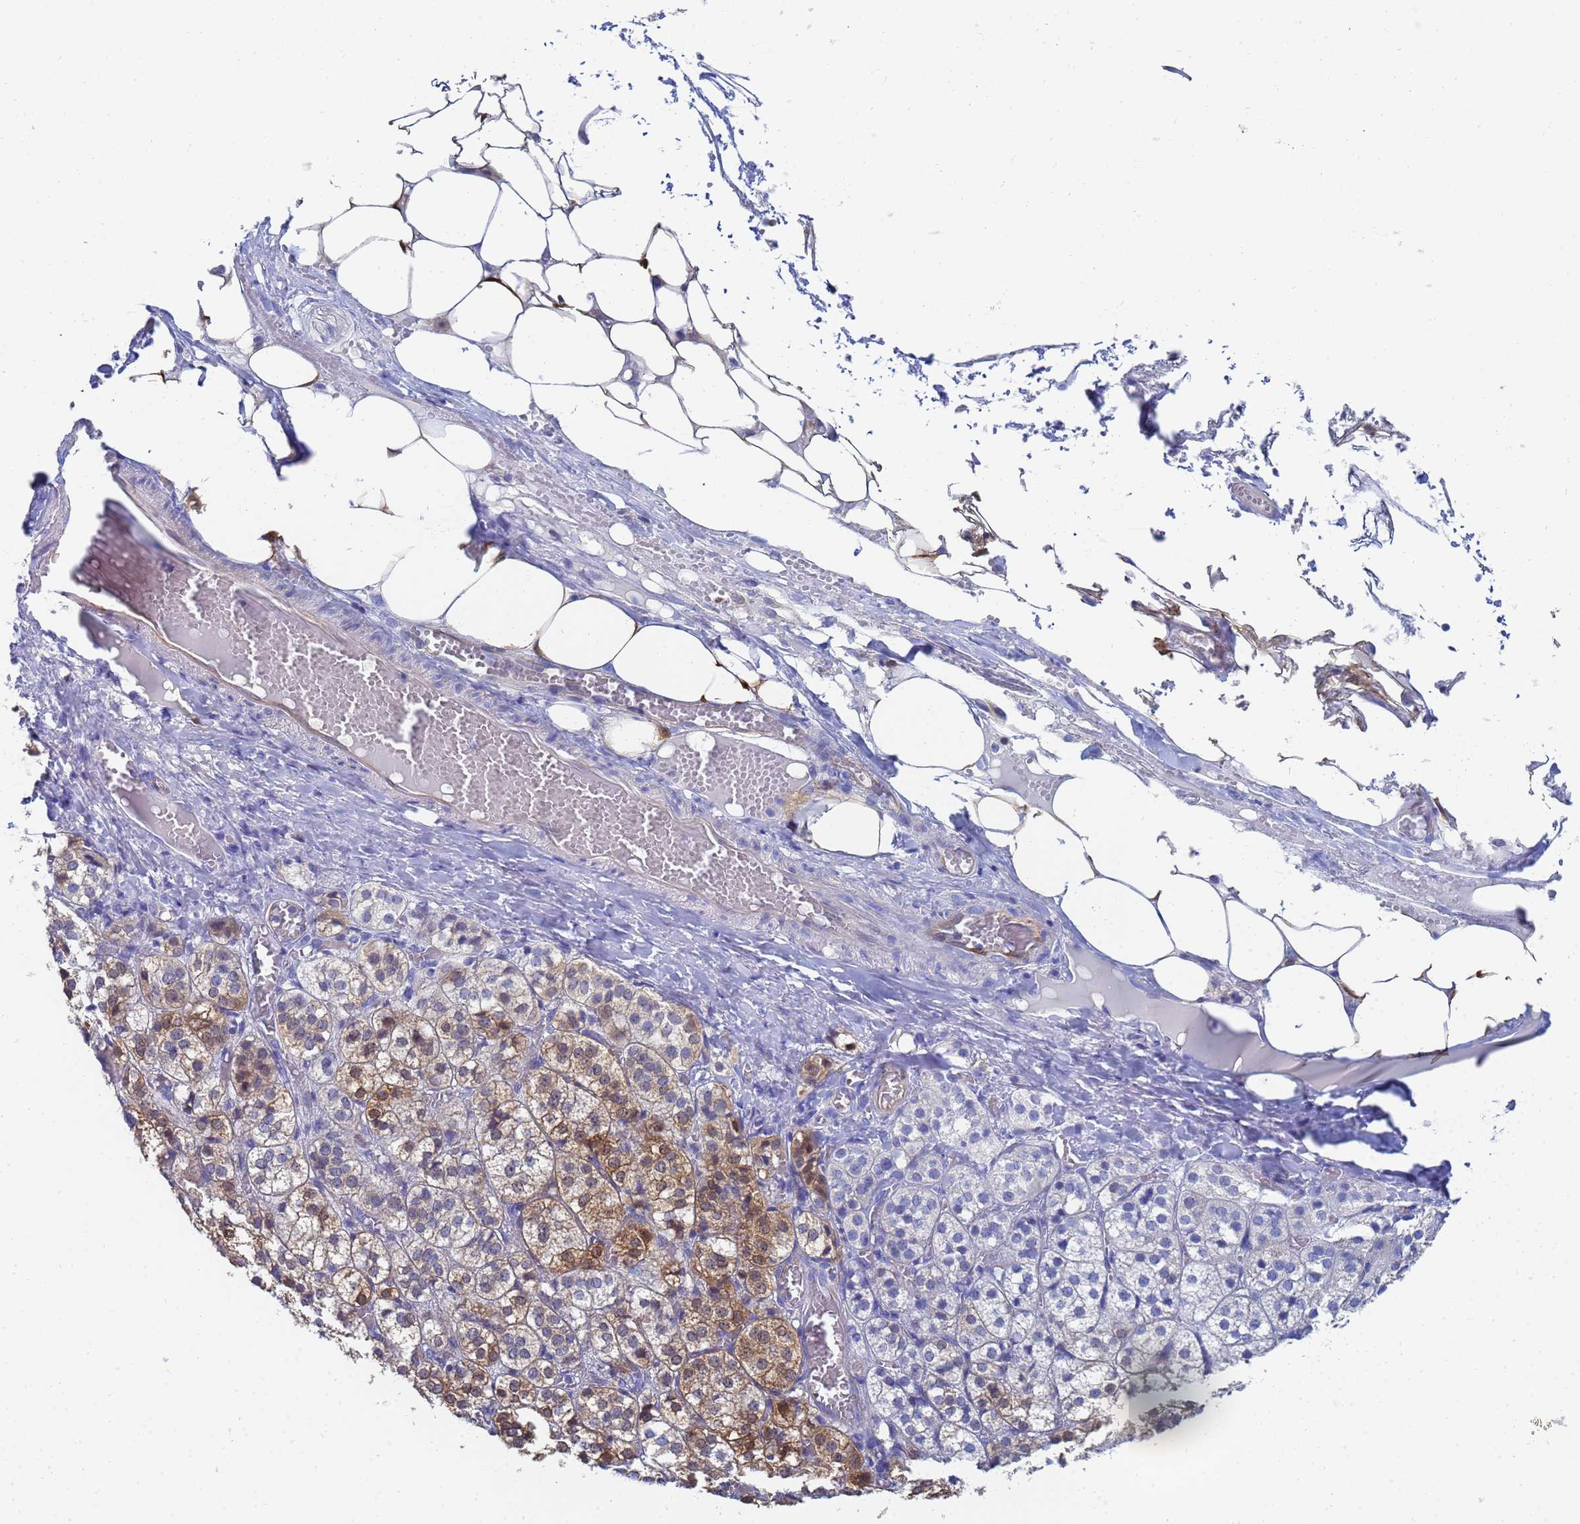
{"staining": {"intensity": "moderate", "quantity": "<25%", "location": "cytoplasmic/membranous"}, "tissue": "adrenal gland", "cell_type": "Glandular cells", "image_type": "normal", "snomed": [{"axis": "morphology", "description": "Normal tissue, NOS"}, {"axis": "topography", "description": "Adrenal gland"}], "caption": "The histopathology image shows staining of benign adrenal gland, revealing moderate cytoplasmic/membranous protein expression (brown color) within glandular cells. (Brightfield microscopy of DAB IHC at high magnification).", "gene": "GCHFR", "patient": {"sex": "female", "age": 61}}